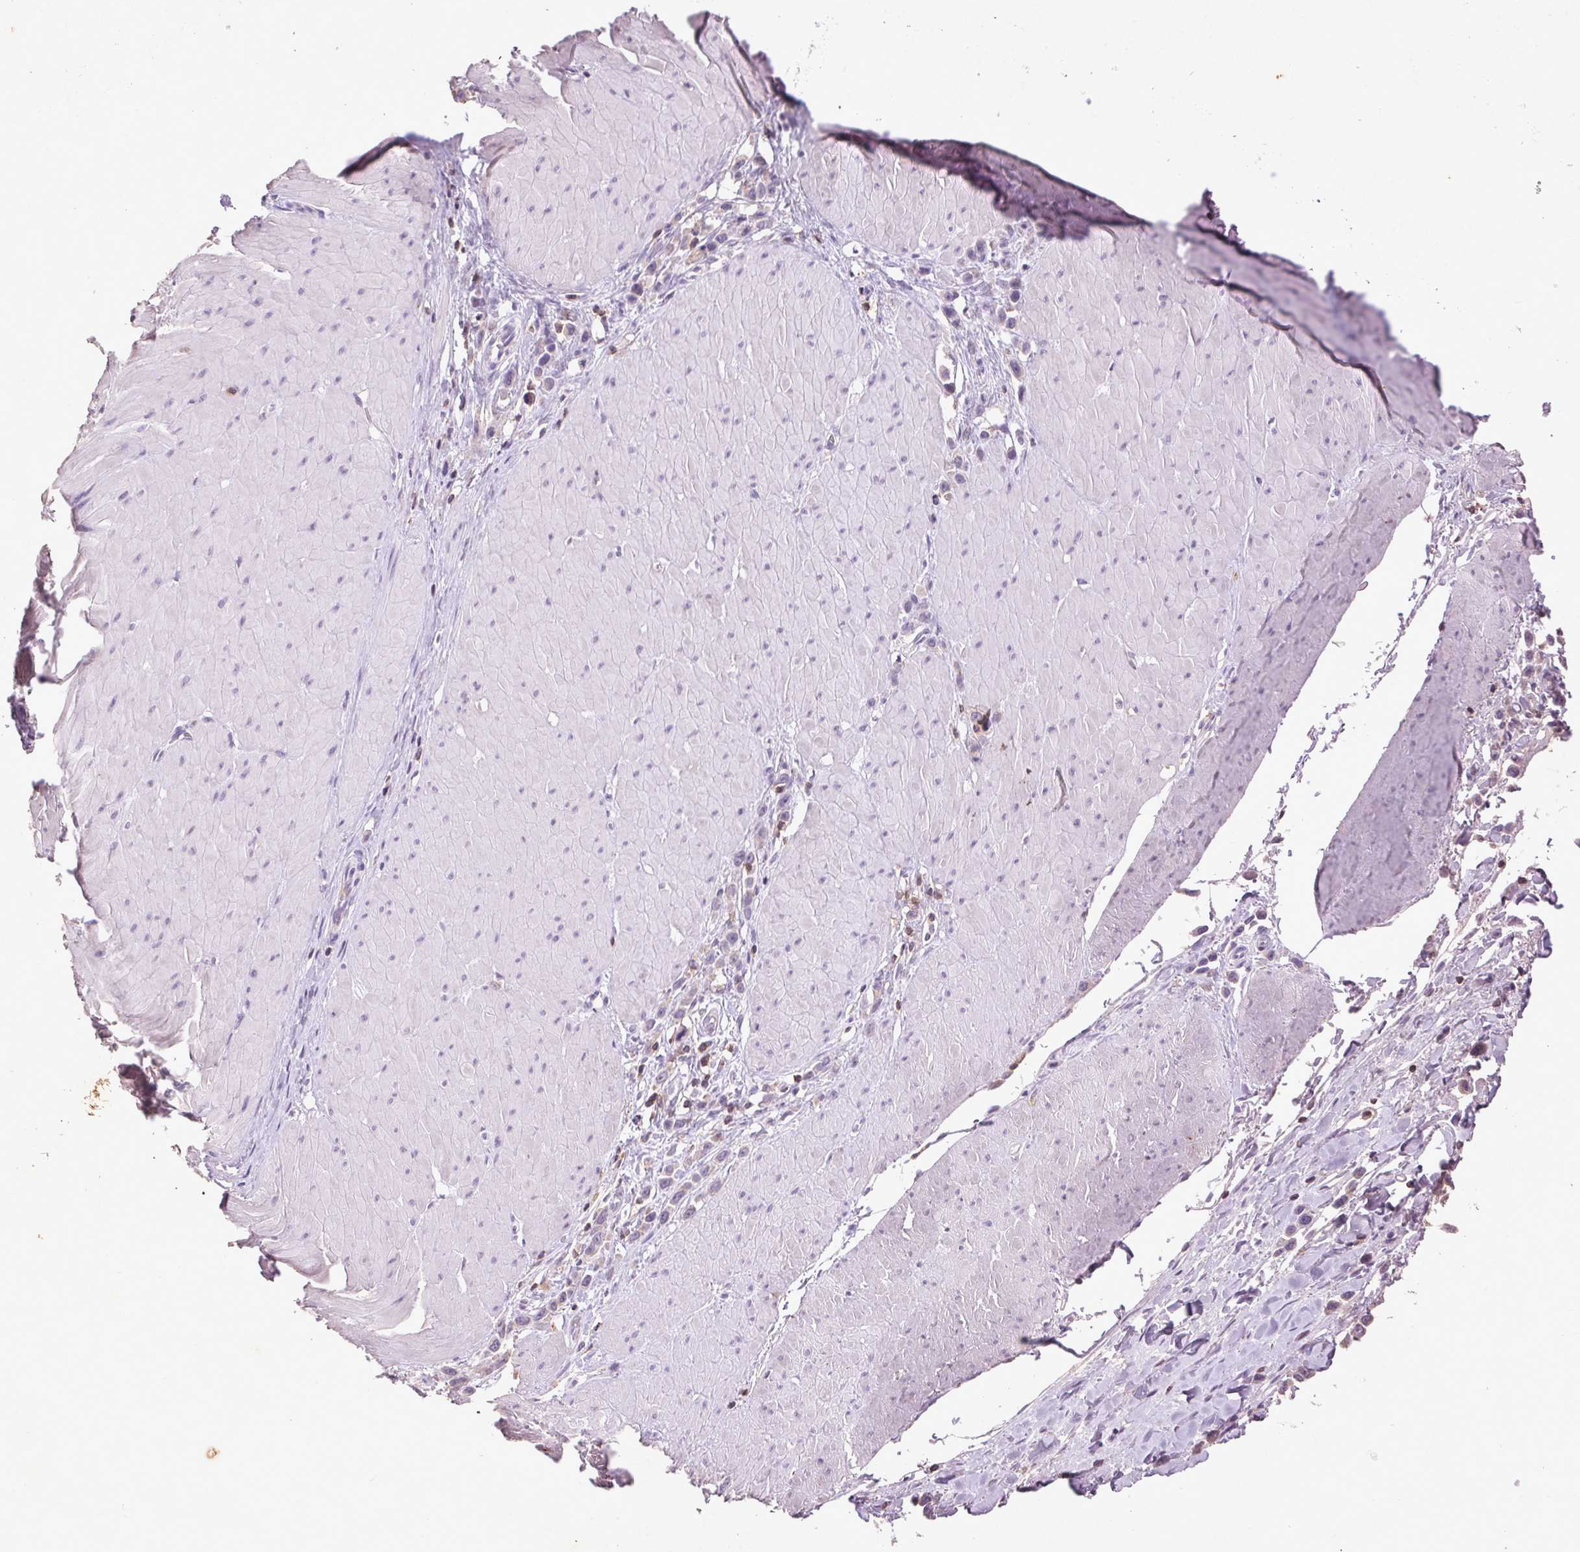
{"staining": {"intensity": "negative", "quantity": "none", "location": "none"}, "tissue": "stomach cancer", "cell_type": "Tumor cells", "image_type": "cancer", "snomed": [{"axis": "morphology", "description": "Adenocarcinoma, NOS"}, {"axis": "topography", "description": "Stomach"}], "caption": "Immunohistochemical staining of human adenocarcinoma (stomach) exhibits no significant expression in tumor cells.", "gene": "FNDC7", "patient": {"sex": "male", "age": 47}}